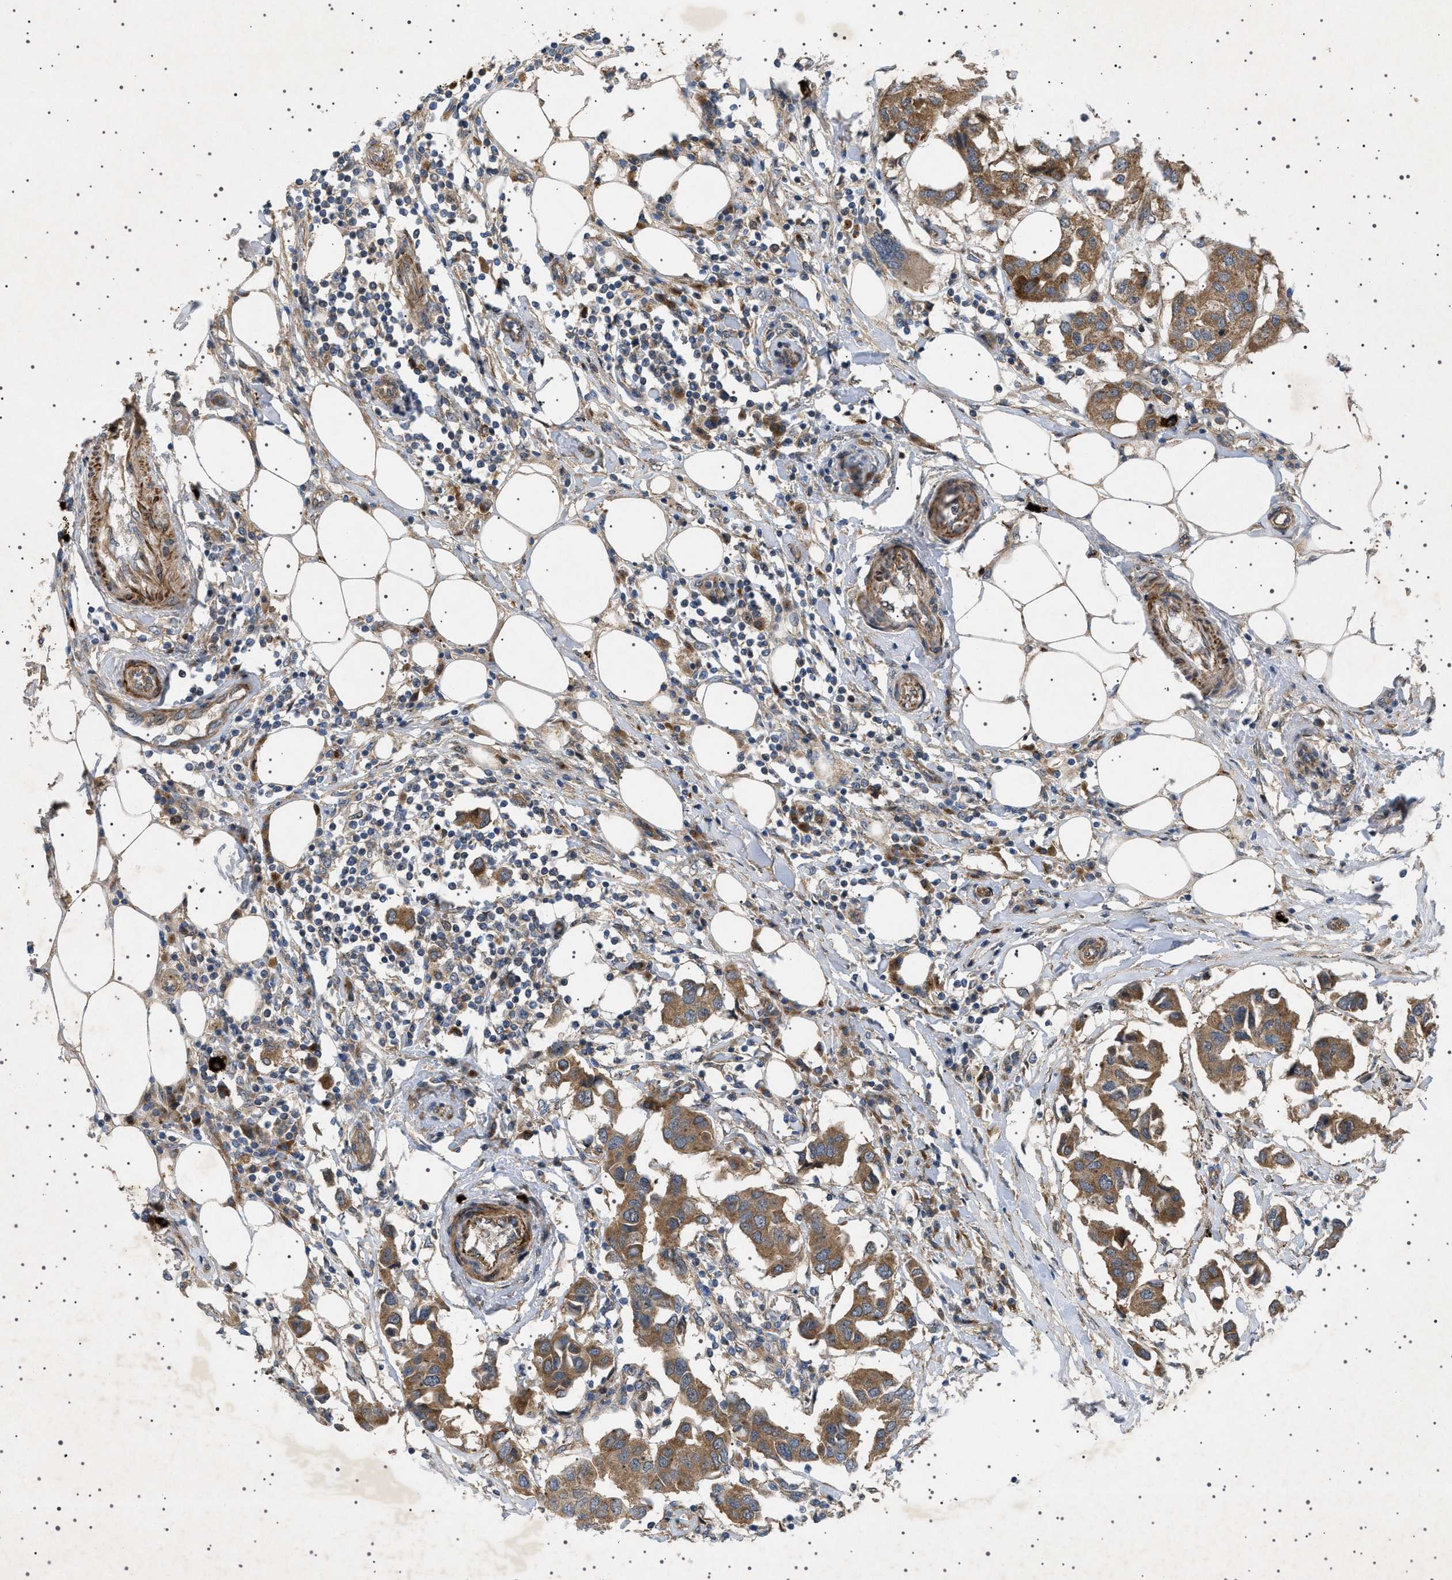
{"staining": {"intensity": "strong", "quantity": ">75%", "location": "cytoplasmic/membranous"}, "tissue": "breast cancer", "cell_type": "Tumor cells", "image_type": "cancer", "snomed": [{"axis": "morphology", "description": "Duct carcinoma"}, {"axis": "topography", "description": "Breast"}], "caption": "Human breast cancer (infiltrating ductal carcinoma) stained for a protein (brown) exhibits strong cytoplasmic/membranous positive staining in approximately >75% of tumor cells.", "gene": "CCDC186", "patient": {"sex": "female", "age": 80}}